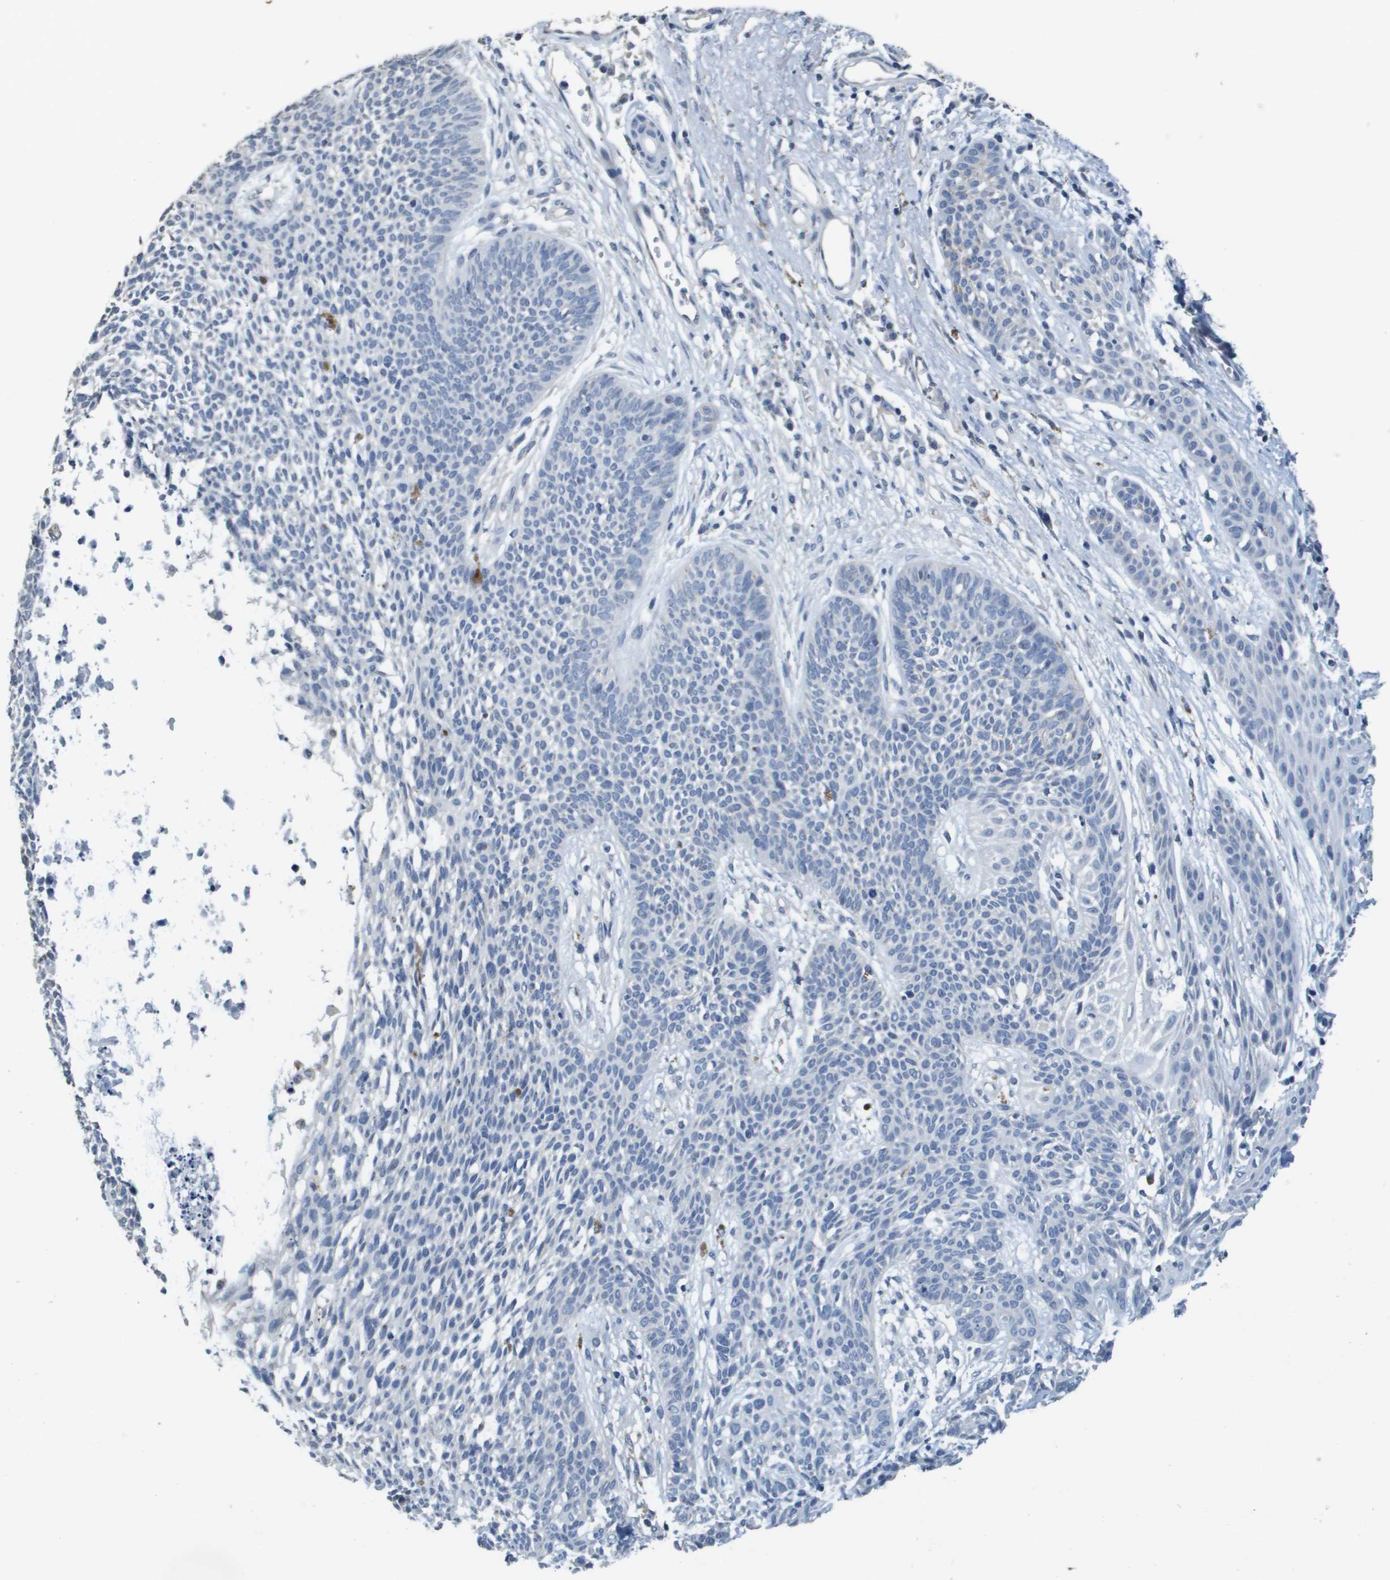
{"staining": {"intensity": "negative", "quantity": "none", "location": "none"}, "tissue": "skin cancer", "cell_type": "Tumor cells", "image_type": "cancer", "snomed": [{"axis": "morphology", "description": "Basal cell carcinoma"}, {"axis": "topography", "description": "Skin"}], "caption": "Skin cancer was stained to show a protein in brown. There is no significant staining in tumor cells. Brightfield microscopy of immunohistochemistry (IHC) stained with DAB (3,3'-diaminobenzidine) (brown) and hematoxylin (blue), captured at high magnification.", "gene": "MT3", "patient": {"sex": "female", "age": 84}}